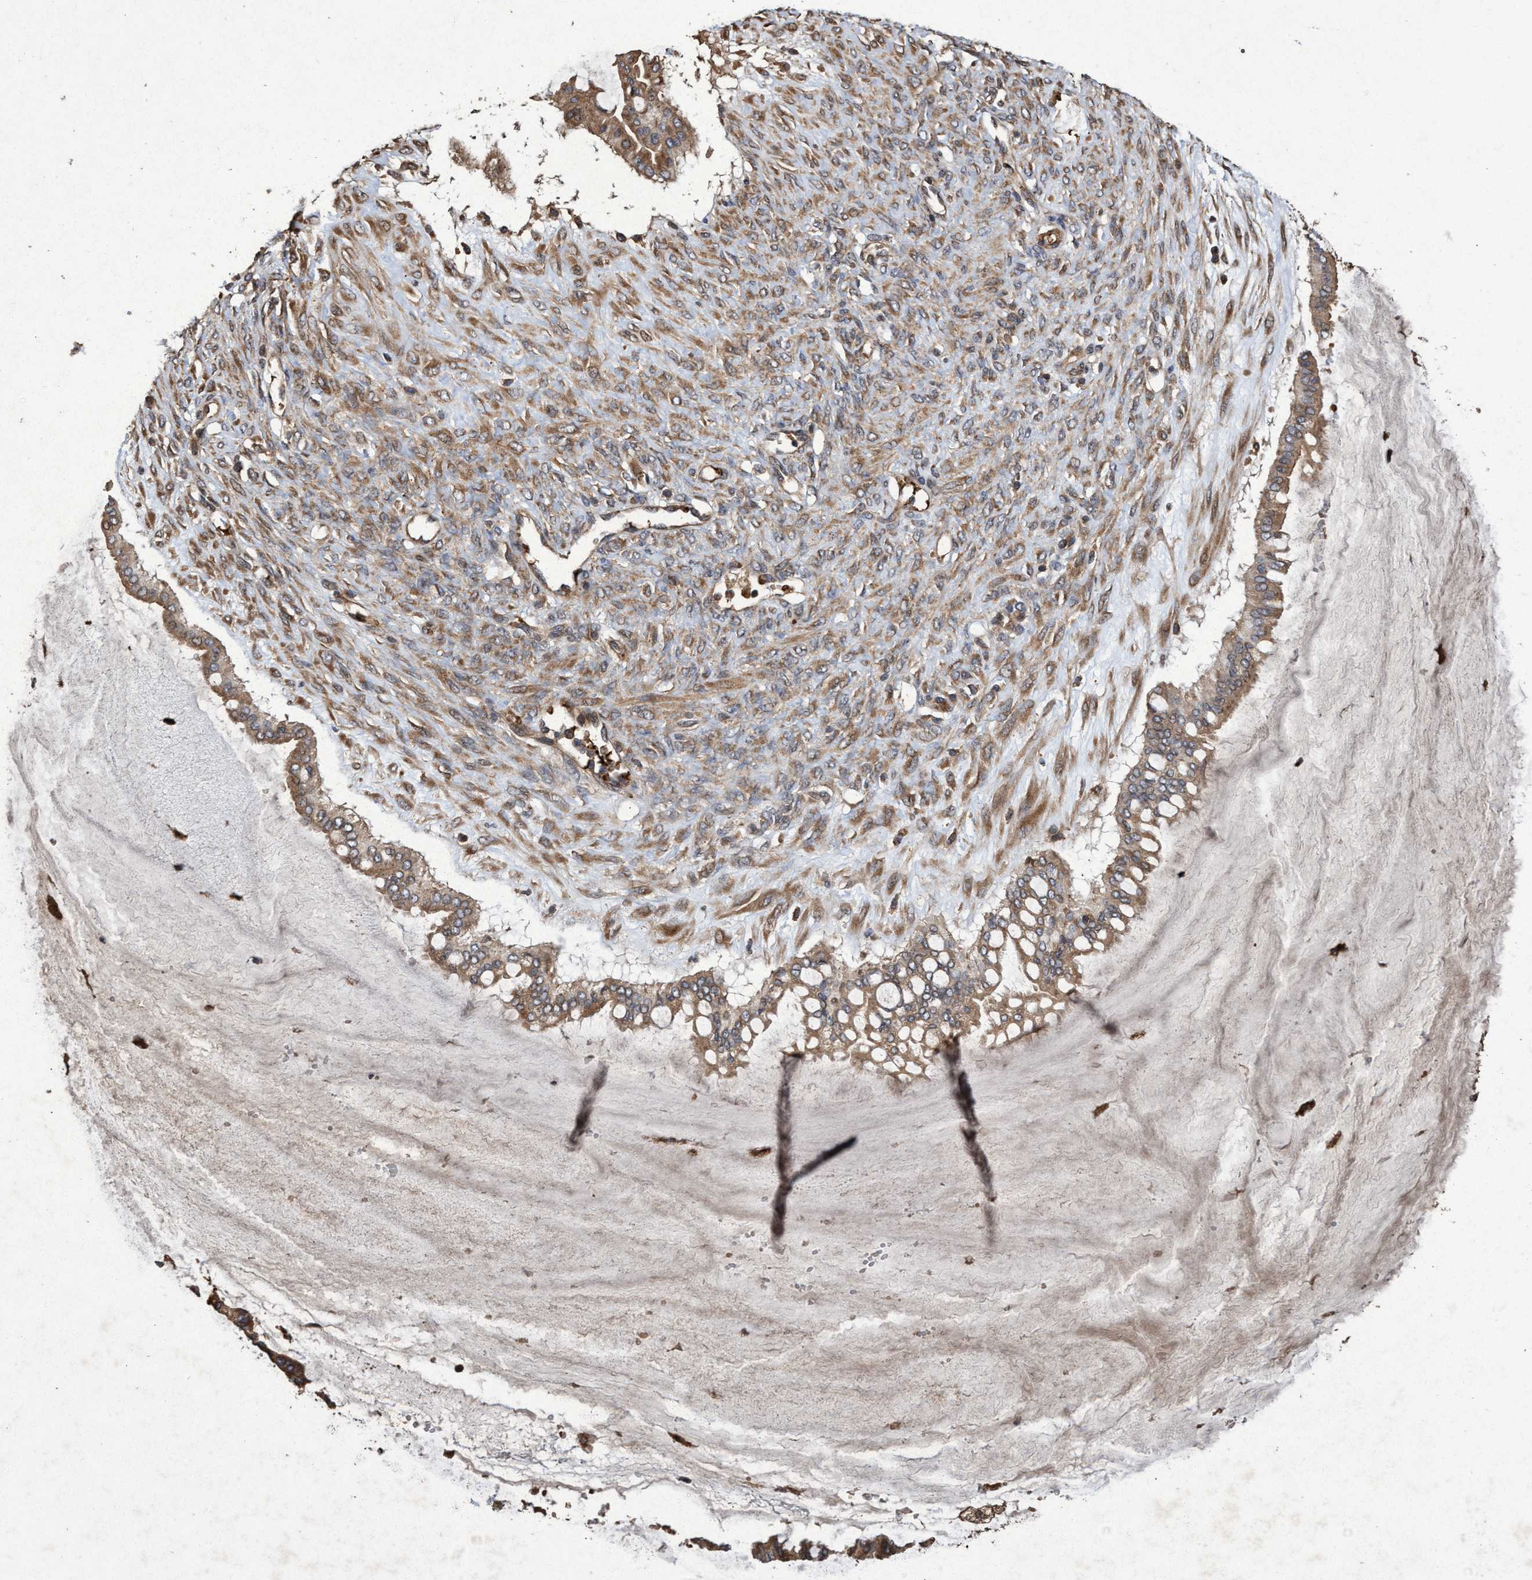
{"staining": {"intensity": "moderate", "quantity": ">75%", "location": "cytoplasmic/membranous"}, "tissue": "ovarian cancer", "cell_type": "Tumor cells", "image_type": "cancer", "snomed": [{"axis": "morphology", "description": "Cystadenocarcinoma, mucinous, NOS"}, {"axis": "topography", "description": "Ovary"}], "caption": "The micrograph displays immunohistochemical staining of mucinous cystadenocarcinoma (ovarian). There is moderate cytoplasmic/membranous expression is seen in approximately >75% of tumor cells.", "gene": "CHMP6", "patient": {"sex": "female", "age": 73}}